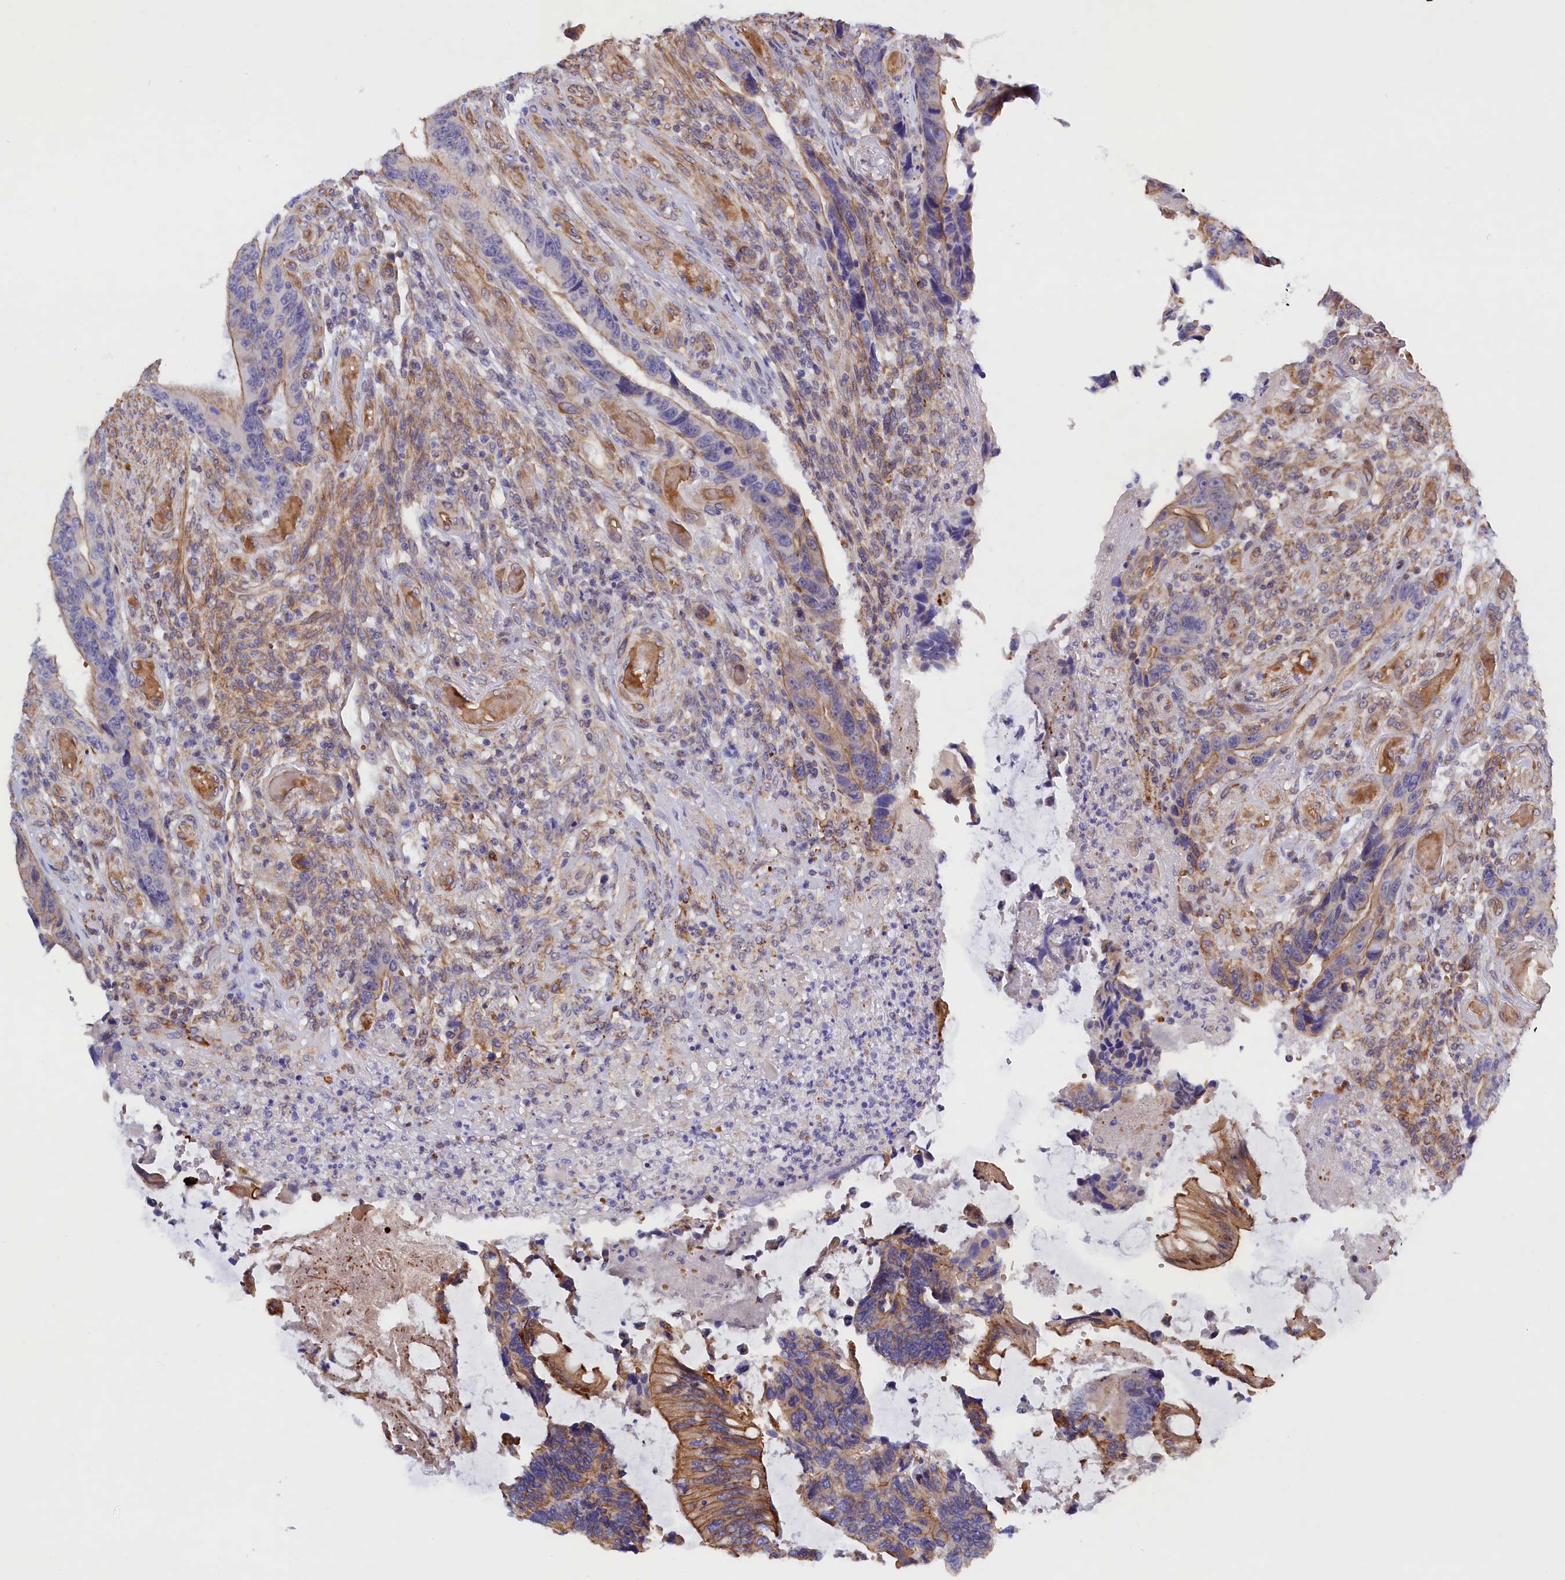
{"staining": {"intensity": "moderate", "quantity": "<25%", "location": "cytoplasmic/membranous"}, "tissue": "colorectal cancer", "cell_type": "Tumor cells", "image_type": "cancer", "snomed": [{"axis": "morphology", "description": "Adenocarcinoma, NOS"}, {"axis": "topography", "description": "Colon"}], "caption": "Colorectal cancer (adenocarcinoma) stained with a brown dye demonstrates moderate cytoplasmic/membranous positive expression in approximately <25% of tumor cells.", "gene": "ABCC12", "patient": {"sex": "male", "age": 87}}